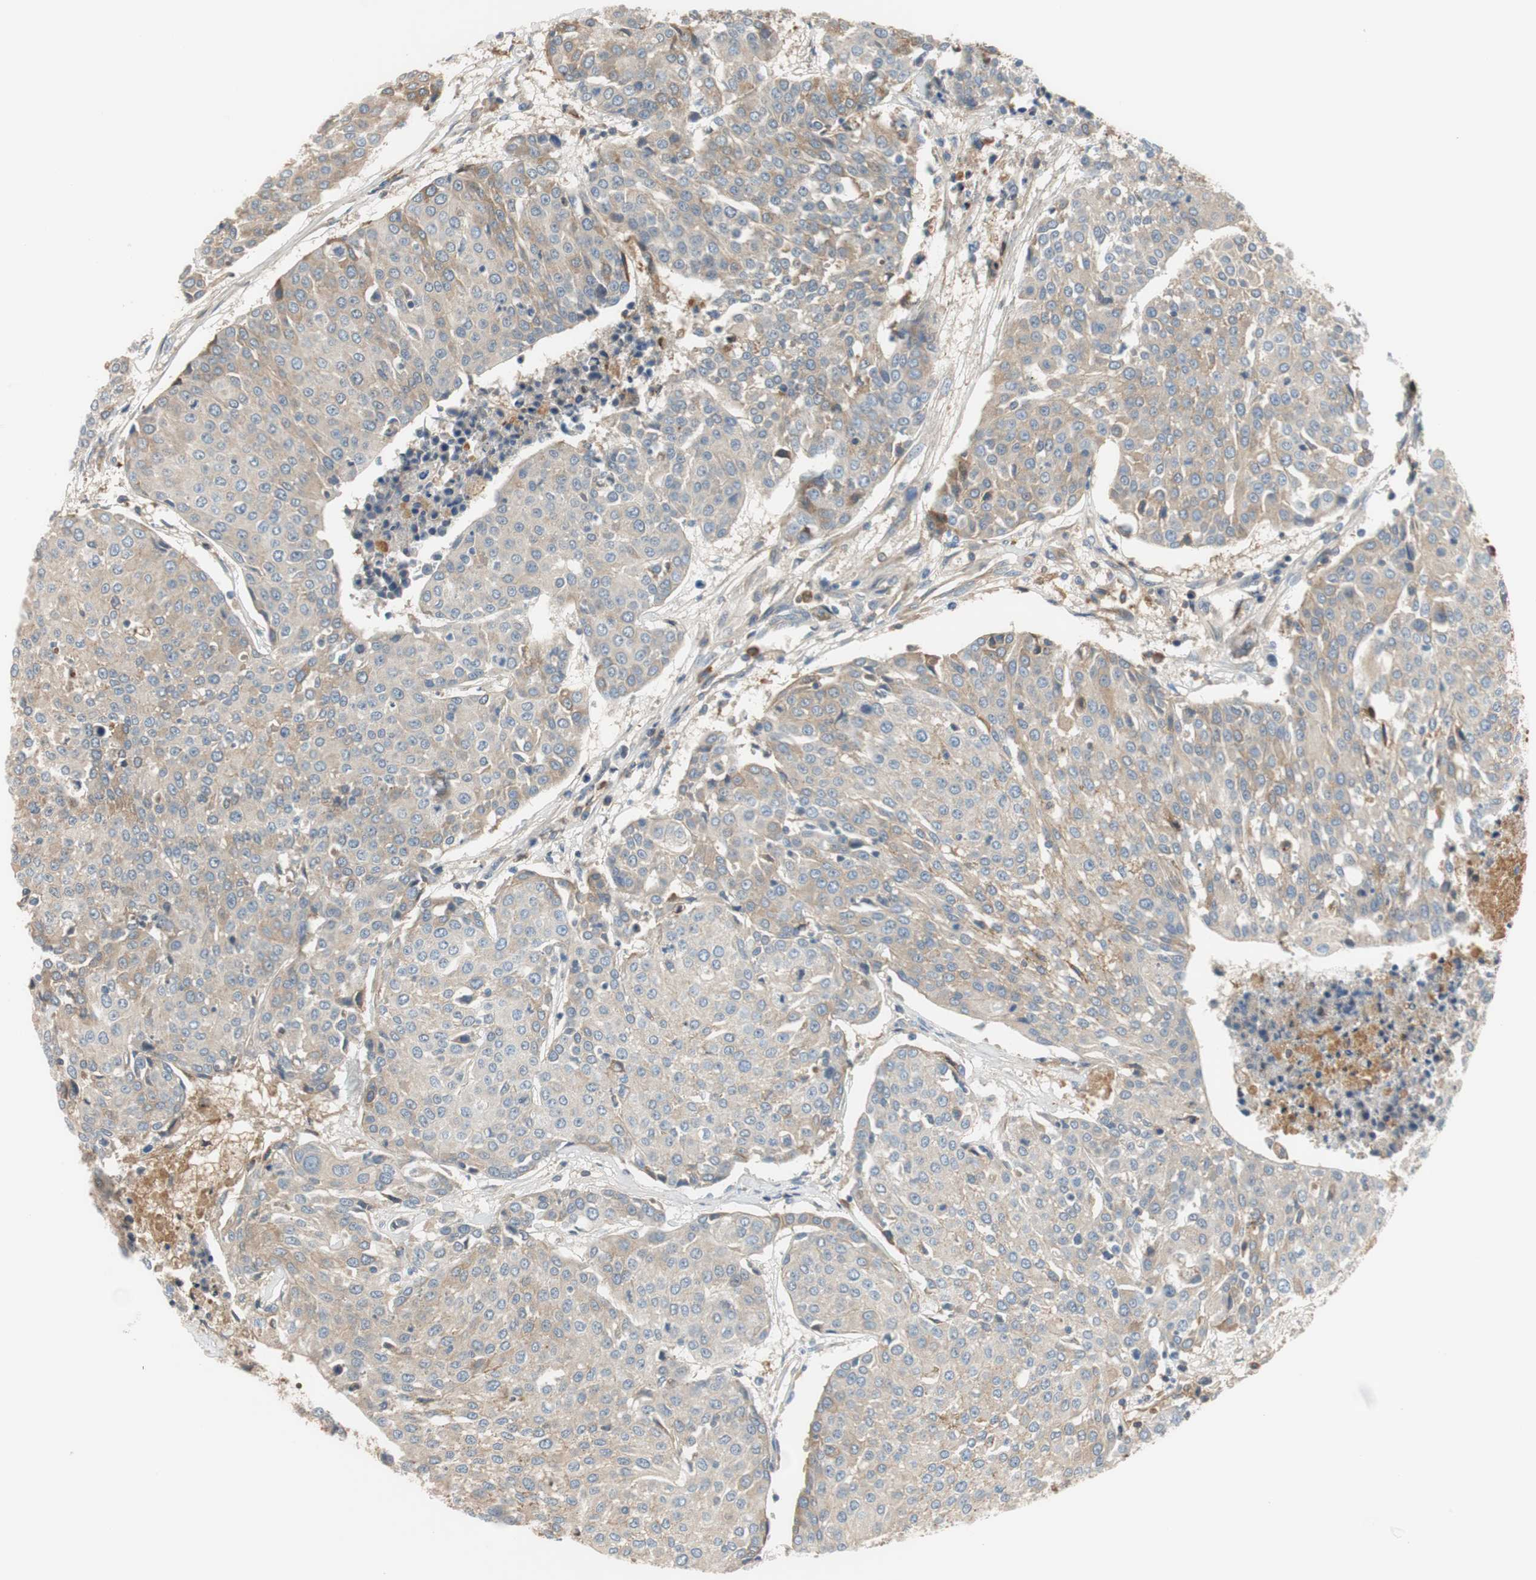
{"staining": {"intensity": "weak", "quantity": ">75%", "location": "cytoplasmic/membranous"}, "tissue": "urothelial cancer", "cell_type": "Tumor cells", "image_type": "cancer", "snomed": [{"axis": "morphology", "description": "Urothelial carcinoma, High grade"}, {"axis": "topography", "description": "Urinary bladder"}], "caption": "Protein staining reveals weak cytoplasmic/membranous positivity in about >75% of tumor cells in urothelial cancer. The protein of interest is stained brown, and the nuclei are stained in blue (DAB (3,3'-diaminobenzidine) IHC with brightfield microscopy, high magnification).", "gene": "C4A", "patient": {"sex": "female", "age": 85}}